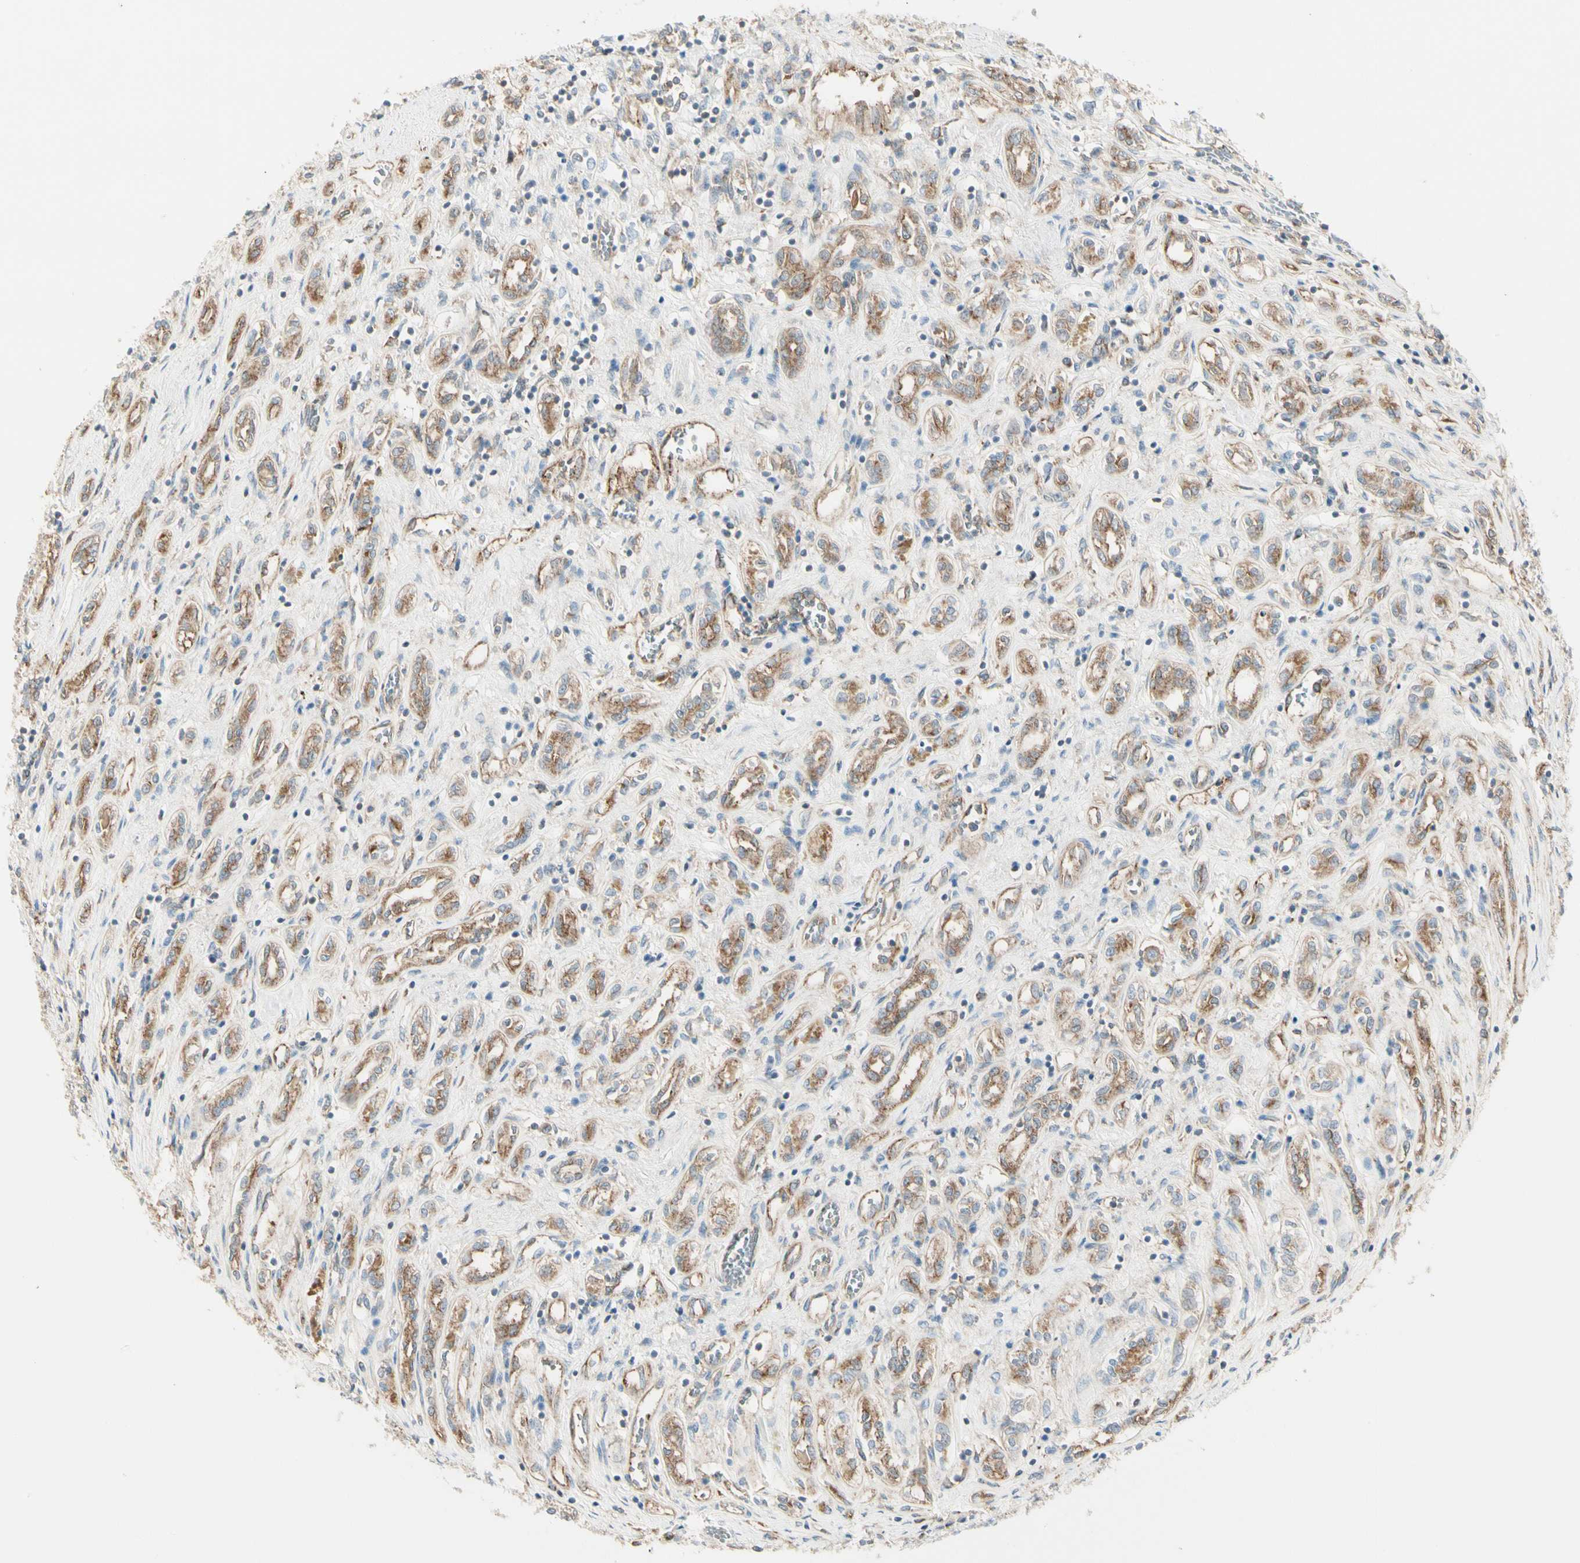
{"staining": {"intensity": "moderate", "quantity": ">75%", "location": "cytoplasmic/membranous"}, "tissue": "renal cancer", "cell_type": "Tumor cells", "image_type": "cancer", "snomed": [{"axis": "morphology", "description": "Adenocarcinoma, NOS"}, {"axis": "topography", "description": "Kidney"}], "caption": "Moderate cytoplasmic/membranous protein staining is seen in approximately >75% of tumor cells in renal cancer. Immunohistochemistry stains the protein of interest in brown and the nuclei are stained blue.", "gene": "AGFG1", "patient": {"sex": "female", "age": 70}}